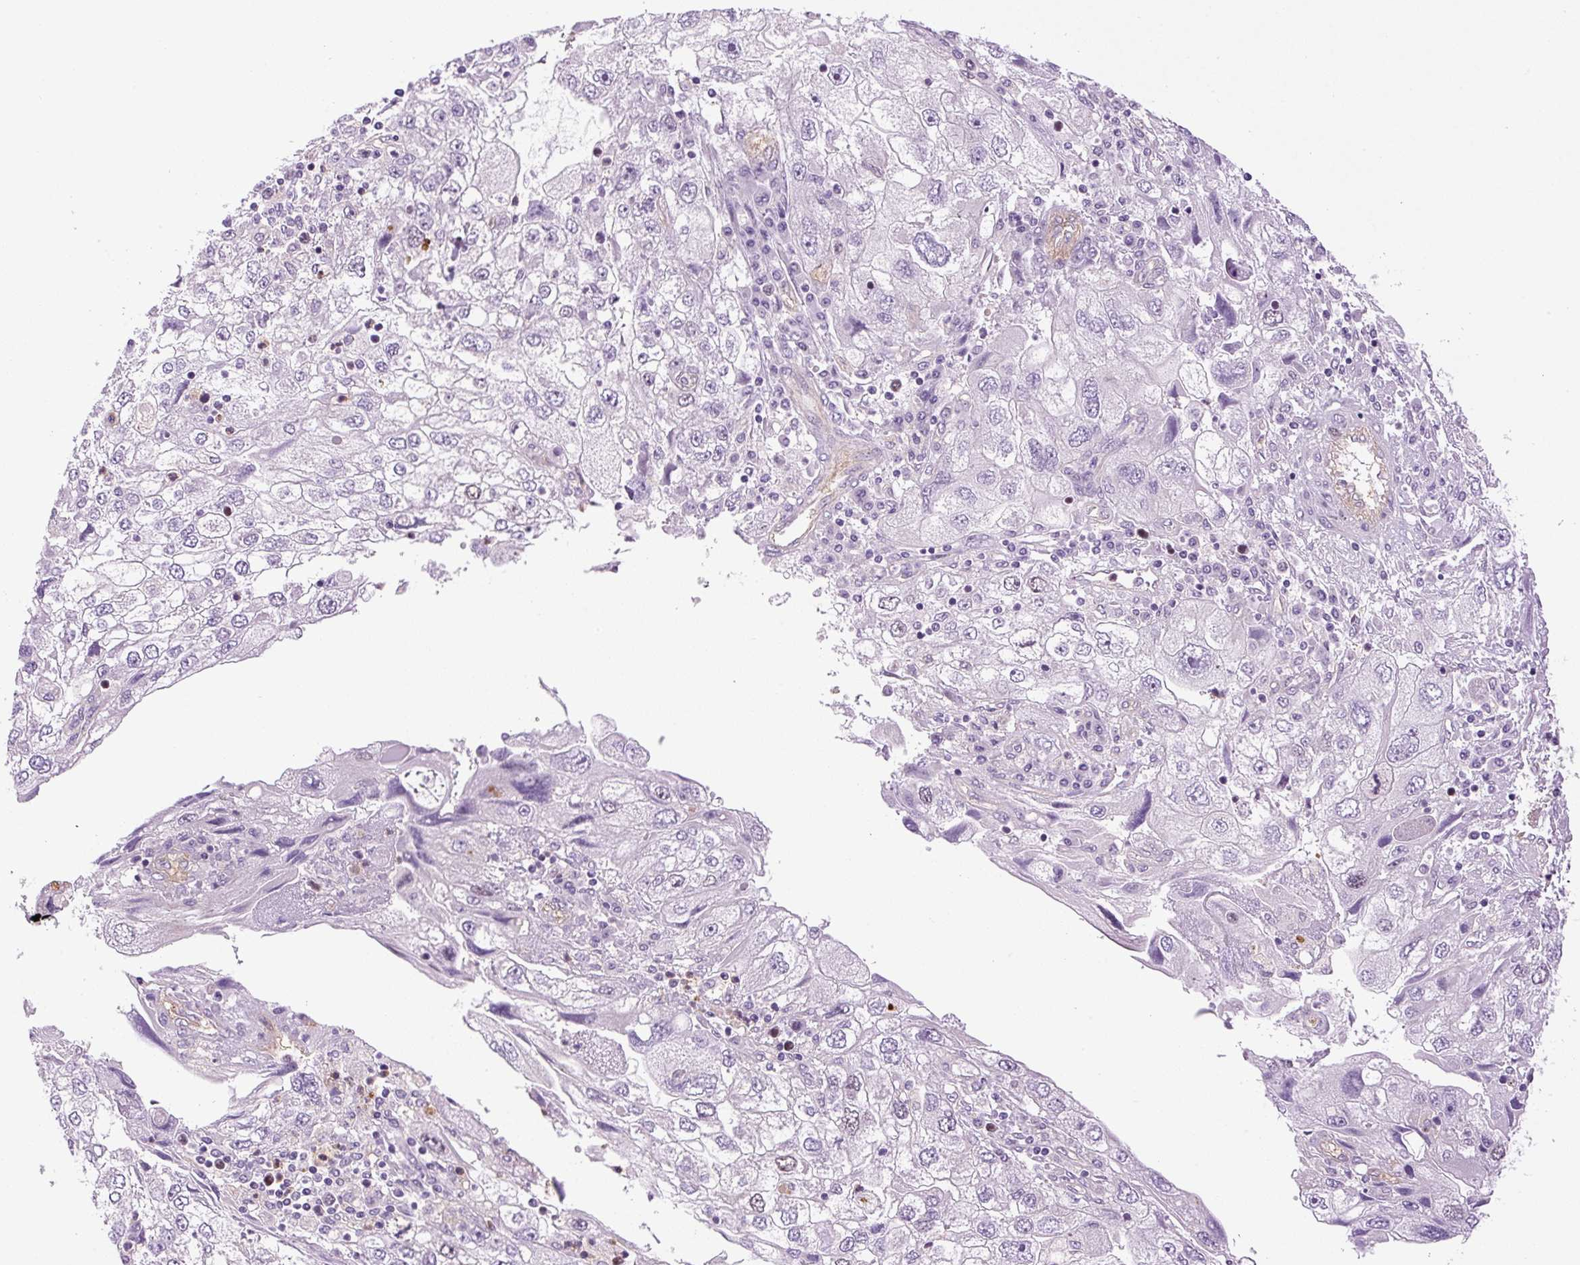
{"staining": {"intensity": "negative", "quantity": "none", "location": "none"}, "tissue": "endometrial cancer", "cell_type": "Tumor cells", "image_type": "cancer", "snomed": [{"axis": "morphology", "description": "Adenocarcinoma, NOS"}, {"axis": "topography", "description": "Endometrium"}], "caption": "Immunohistochemistry (IHC) histopathology image of neoplastic tissue: endometrial adenocarcinoma stained with DAB (3,3'-diaminobenzidine) demonstrates no significant protein staining in tumor cells.", "gene": "KIFC1", "patient": {"sex": "female", "age": 49}}